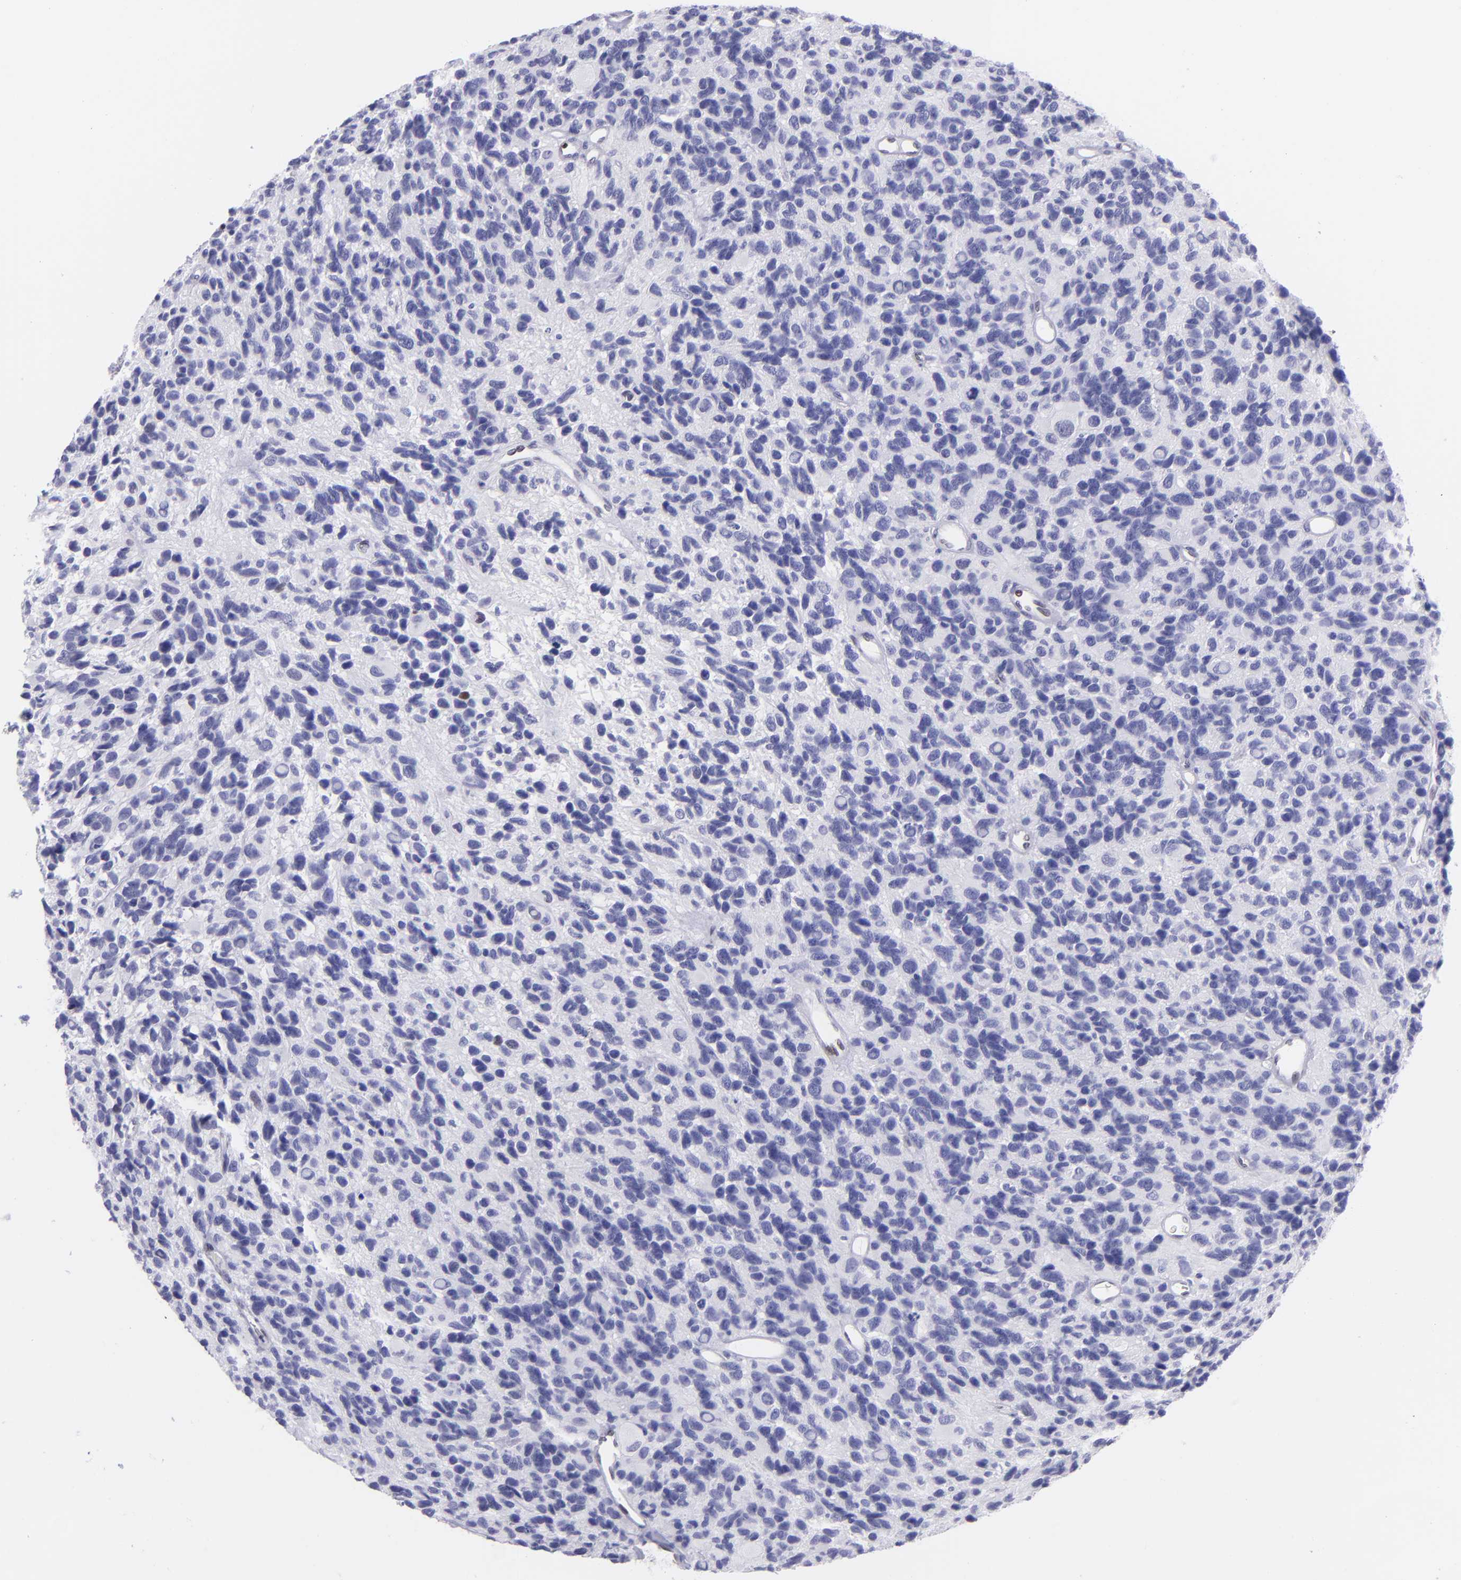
{"staining": {"intensity": "negative", "quantity": "none", "location": "none"}, "tissue": "glioma", "cell_type": "Tumor cells", "image_type": "cancer", "snomed": [{"axis": "morphology", "description": "Glioma, malignant, High grade"}, {"axis": "topography", "description": "Brain"}], "caption": "A high-resolution histopathology image shows IHC staining of high-grade glioma (malignant), which exhibits no significant positivity in tumor cells.", "gene": "ETS1", "patient": {"sex": "male", "age": 77}}